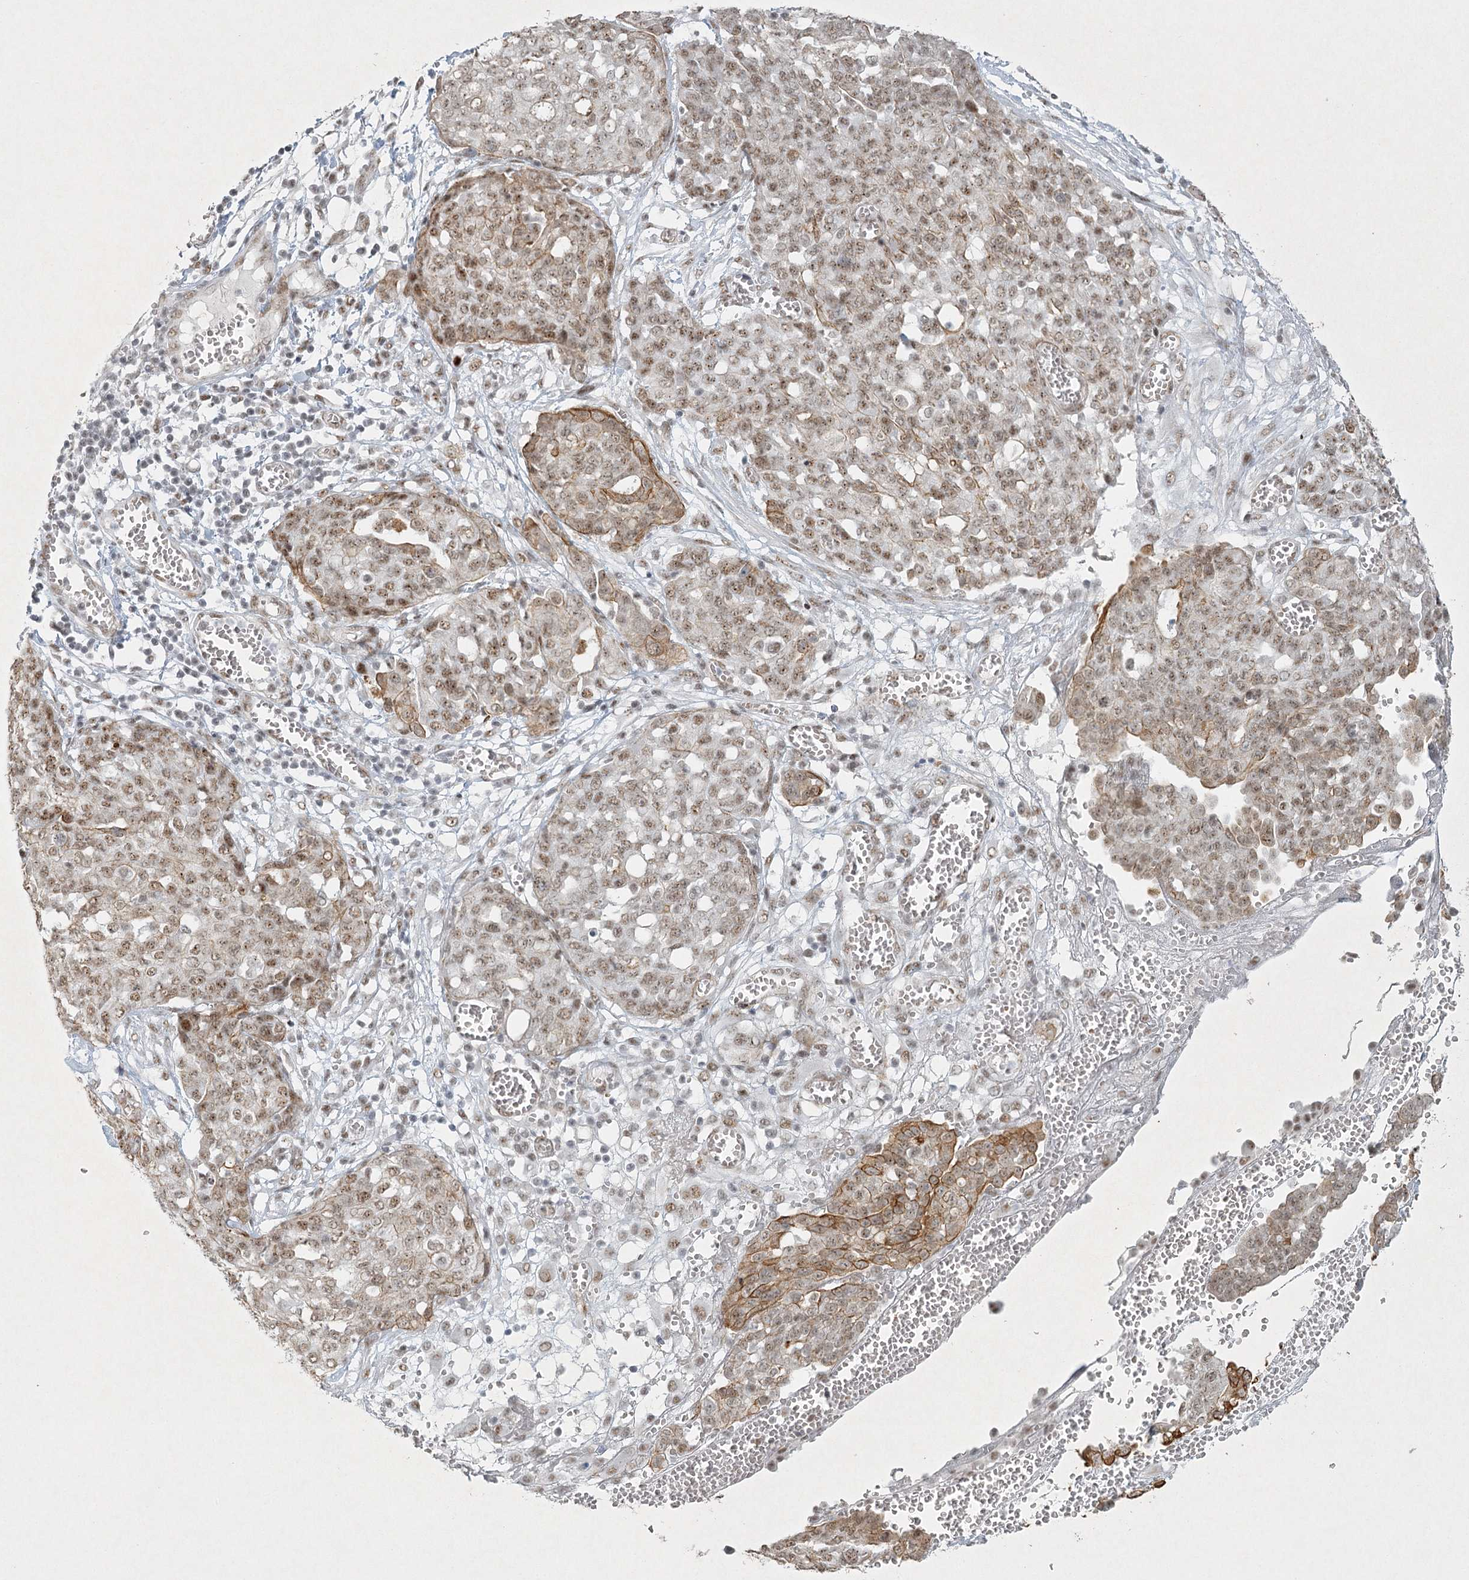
{"staining": {"intensity": "moderate", "quantity": ">75%", "location": "cytoplasmic/membranous,nuclear"}, "tissue": "ovarian cancer", "cell_type": "Tumor cells", "image_type": "cancer", "snomed": [{"axis": "morphology", "description": "Cystadenocarcinoma, serous, NOS"}, {"axis": "topography", "description": "Soft tissue"}, {"axis": "topography", "description": "Ovary"}], "caption": "A high-resolution photomicrograph shows immunohistochemistry staining of ovarian cancer, which displays moderate cytoplasmic/membranous and nuclear positivity in approximately >75% of tumor cells.", "gene": "U2SURP", "patient": {"sex": "female", "age": 57}}